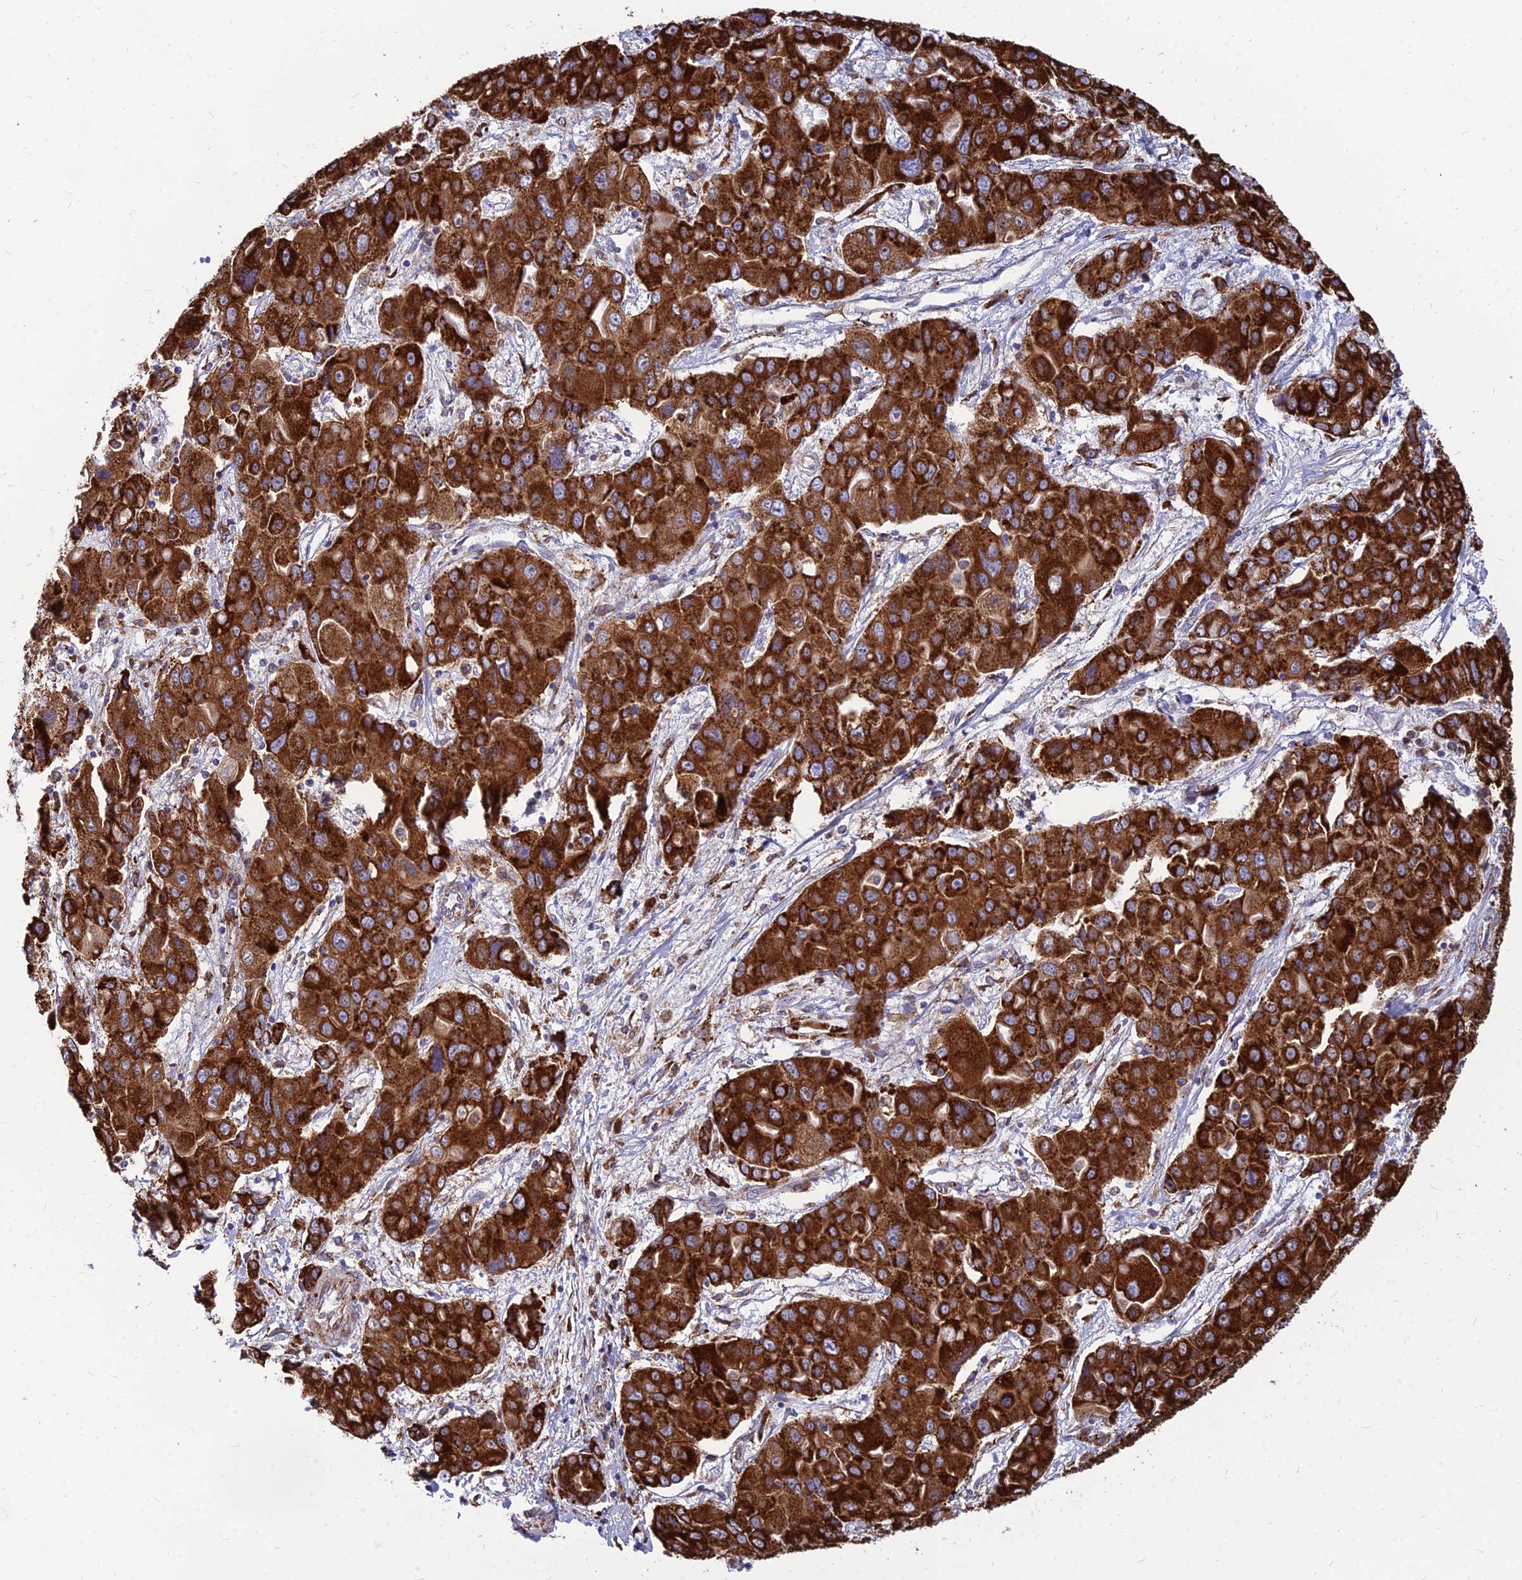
{"staining": {"intensity": "strong", "quantity": ">75%", "location": "cytoplasmic/membranous"}, "tissue": "liver cancer", "cell_type": "Tumor cells", "image_type": "cancer", "snomed": [{"axis": "morphology", "description": "Cholangiocarcinoma"}, {"axis": "topography", "description": "Liver"}], "caption": "Immunohistochemical staining of liver cancer (cholangiocarcinoma) displays strong cytoplasmic/membranous protein positivity in approximately >75% of tumor cells. The protein of interest is shown in brown color, while the nuclei are stained blue.", "gene": "CCT6B", "patient": {"sex": "male", "age": 67}}